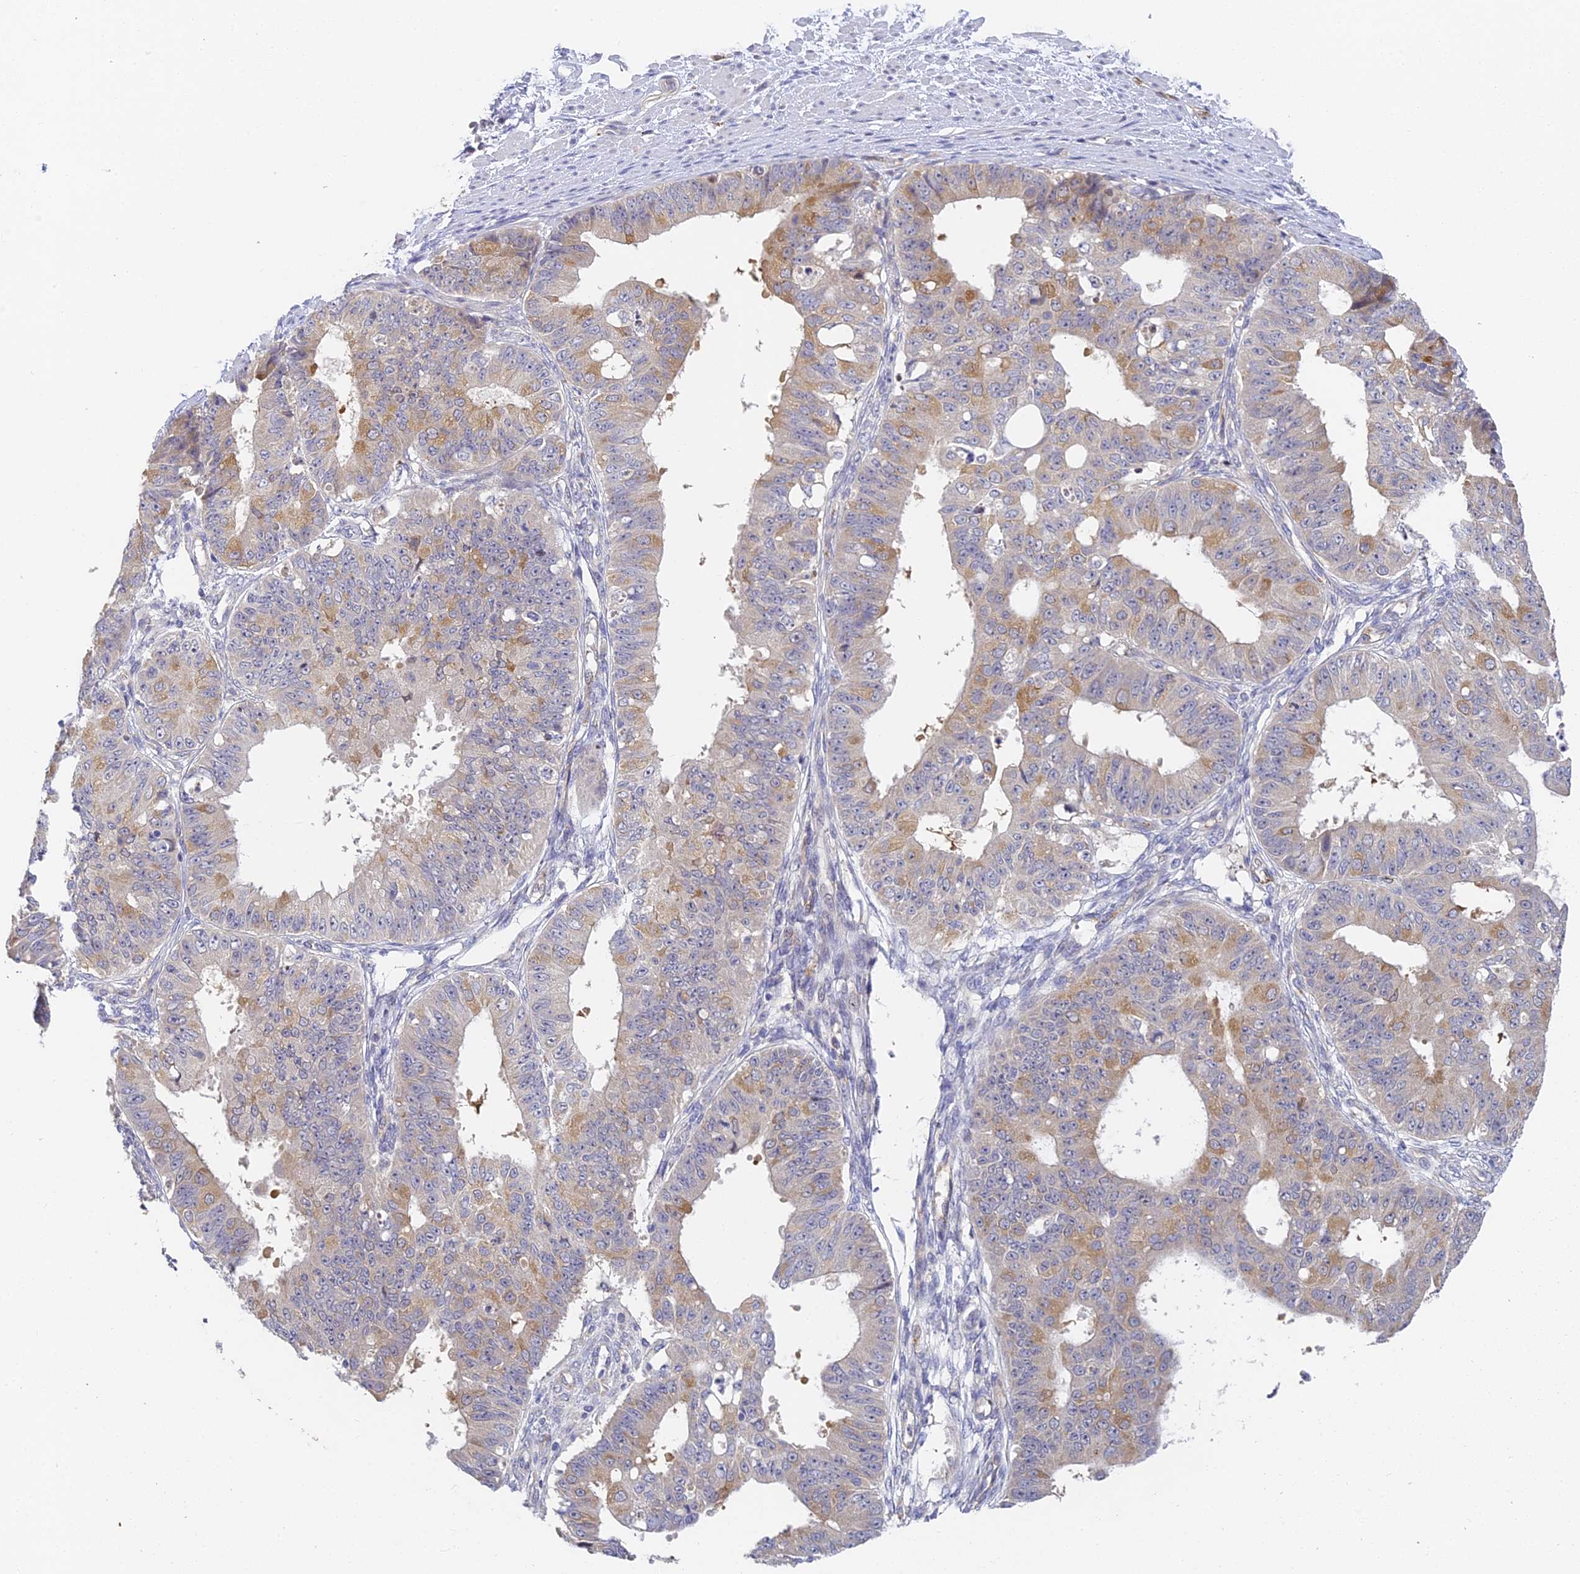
{"staining": {"intensity": "moderate", "quantity": "25%-75%", "location": "cytoplasmic/membranous"}, "tissue": "ovarian cancer", "cell_type": "Tumor cells", "image_type": "cancer", "snomed": [{"axis": "morphology", "description": "Carcinoma, endometroid"}, {"axis": "topography", "description": "Appendix"}, {"axis": "topography", "description": "Ovary"}], "caption": "Ovarian cancer was stained to show a protein in brown. There is medium levels of moderate cytoplasmic/membranous staining in about 25%-75% of tumor cells.", "gene": "DNAAF10", "patient": {"sex": "female", "age": 42}}